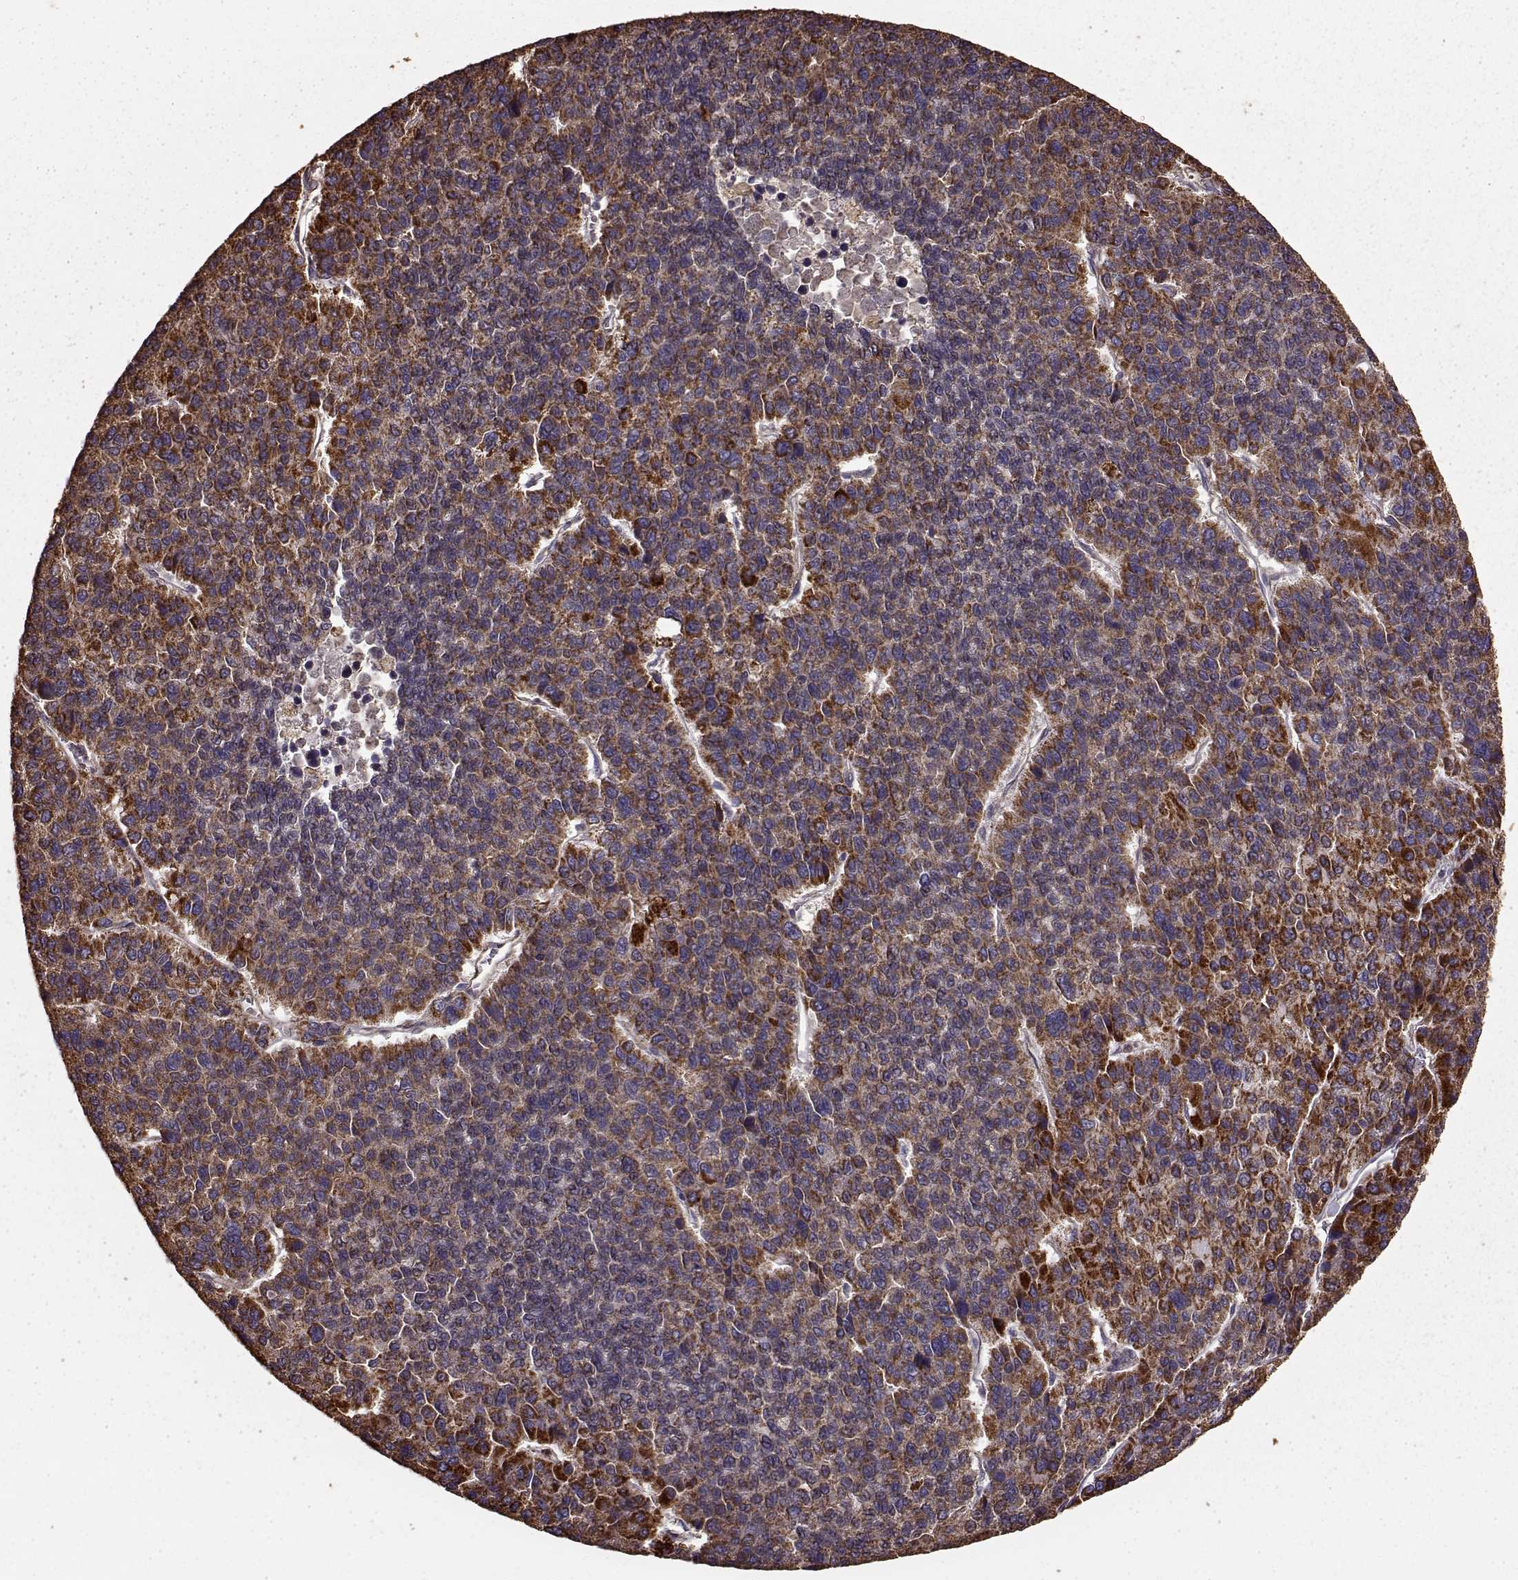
{"staining": {"intensity": "strong", "quantity": "25%-75%", "location": "cytoplasmic/membranous"}, "tissue": "liver cancer", "cell_type": "Tumor cells", "image_type": "cancer", "snomed": [{"axis": "morphology", "description": "Carcinoma, Hepatocellular, NOS"}, {"axis": "topography", "description": "Liver"}], "caption": "Immunohistochemical staining of liver cancer (hepatocellular carcinoma) exhibits strong cytoplasmic/membranous protein expression in approximately 25%-75% of tumor cells. Nuclei are stained in blue.", "gene": "PTGES2", "patient": {"sex": "female", "age": 41}}